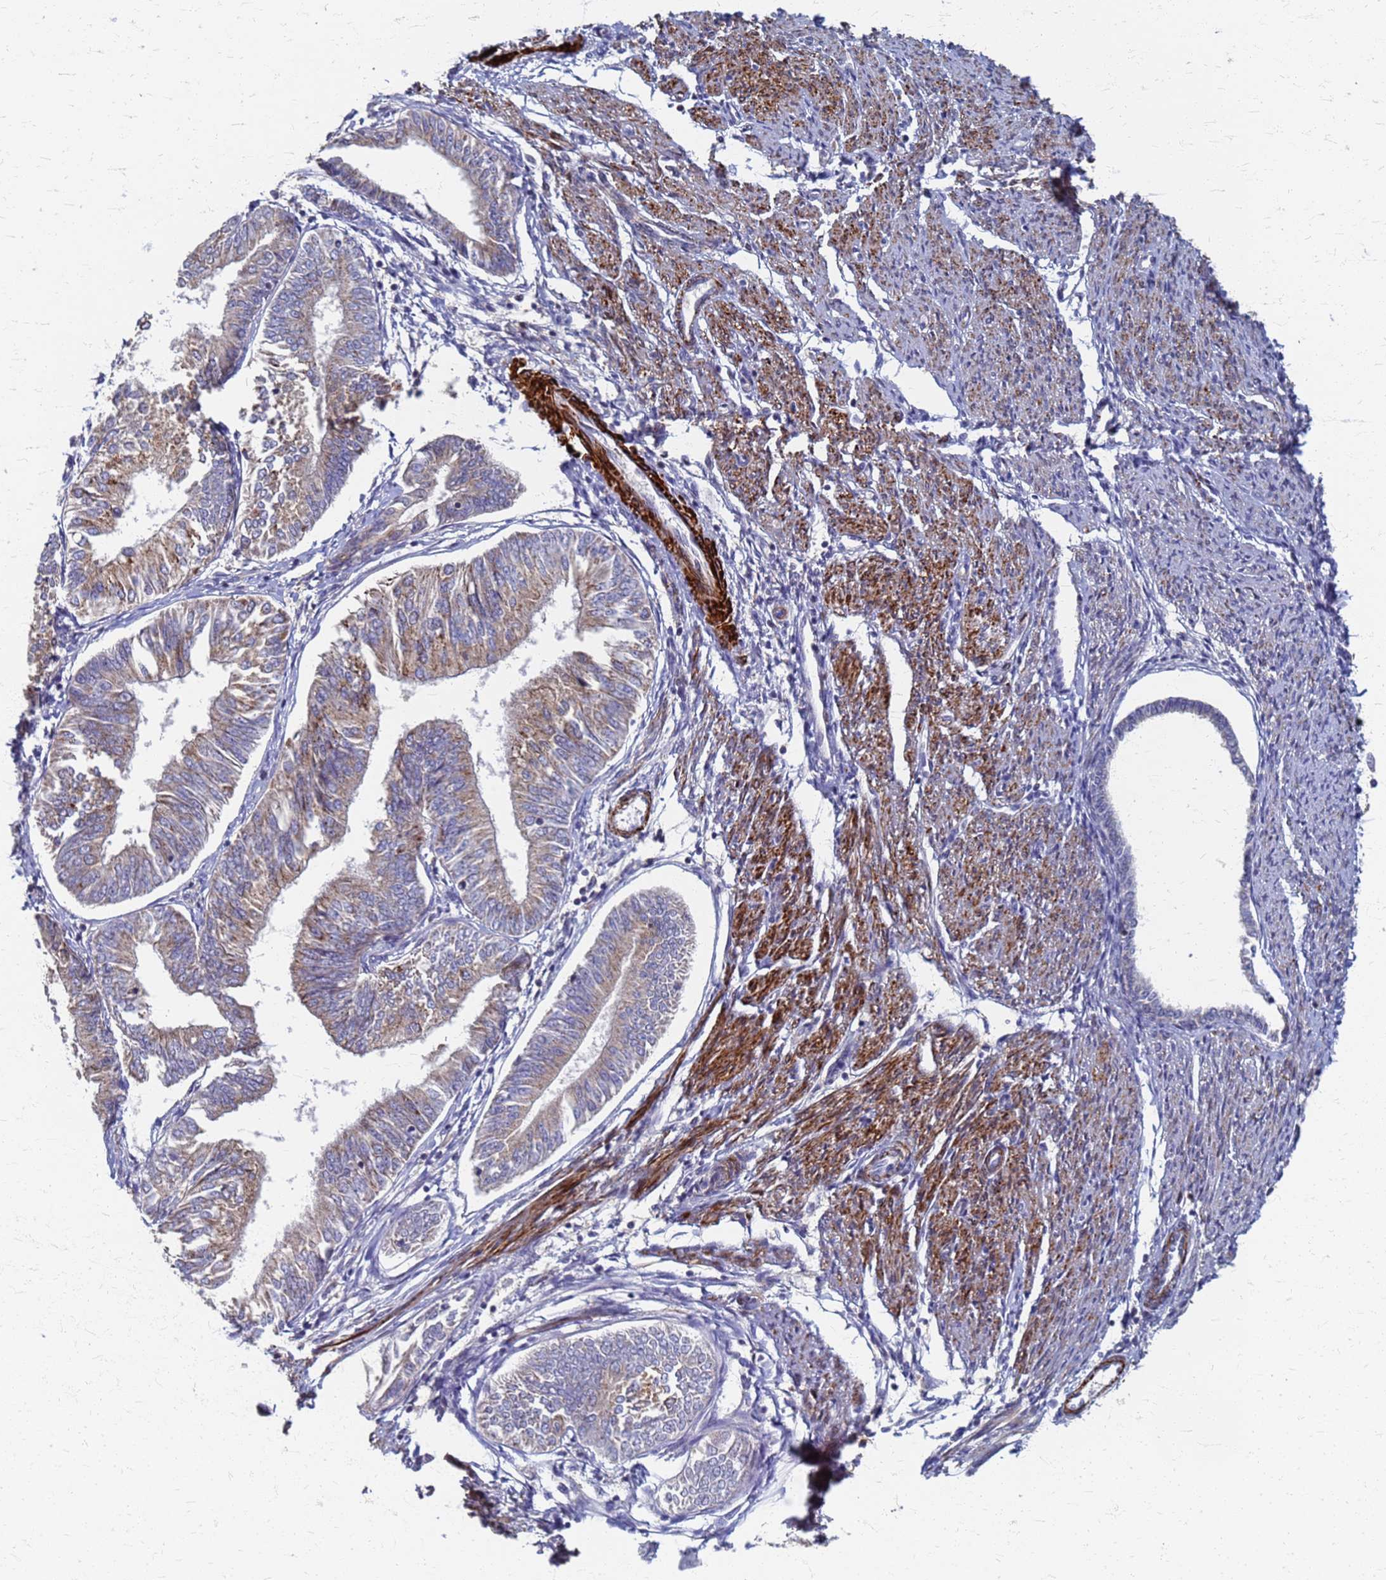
{"staining": {"intensity": "weak", "quantity": ">75%", "location": "cytoplasmic/membranous"}, "tissue": "endometrial cancer", "cell_type": "Tumor cells", "image_type": "cancer", "snomed": [{"axis": "morphology", "description": "Adenocarcinoma, NOS"}, {"axis": "topography", "description": "Endometrium"}], "caption": "A high-resolution photomicrograph shows immunohistochemistry (IHC) staining of endometrial adenocarcinoma, which exhibits weak cytoplasmic/membranous expression in approximately >75% of tumor cells.", "gene": "ATPAF1", "patient": {"sex": "female", "age": 58}}